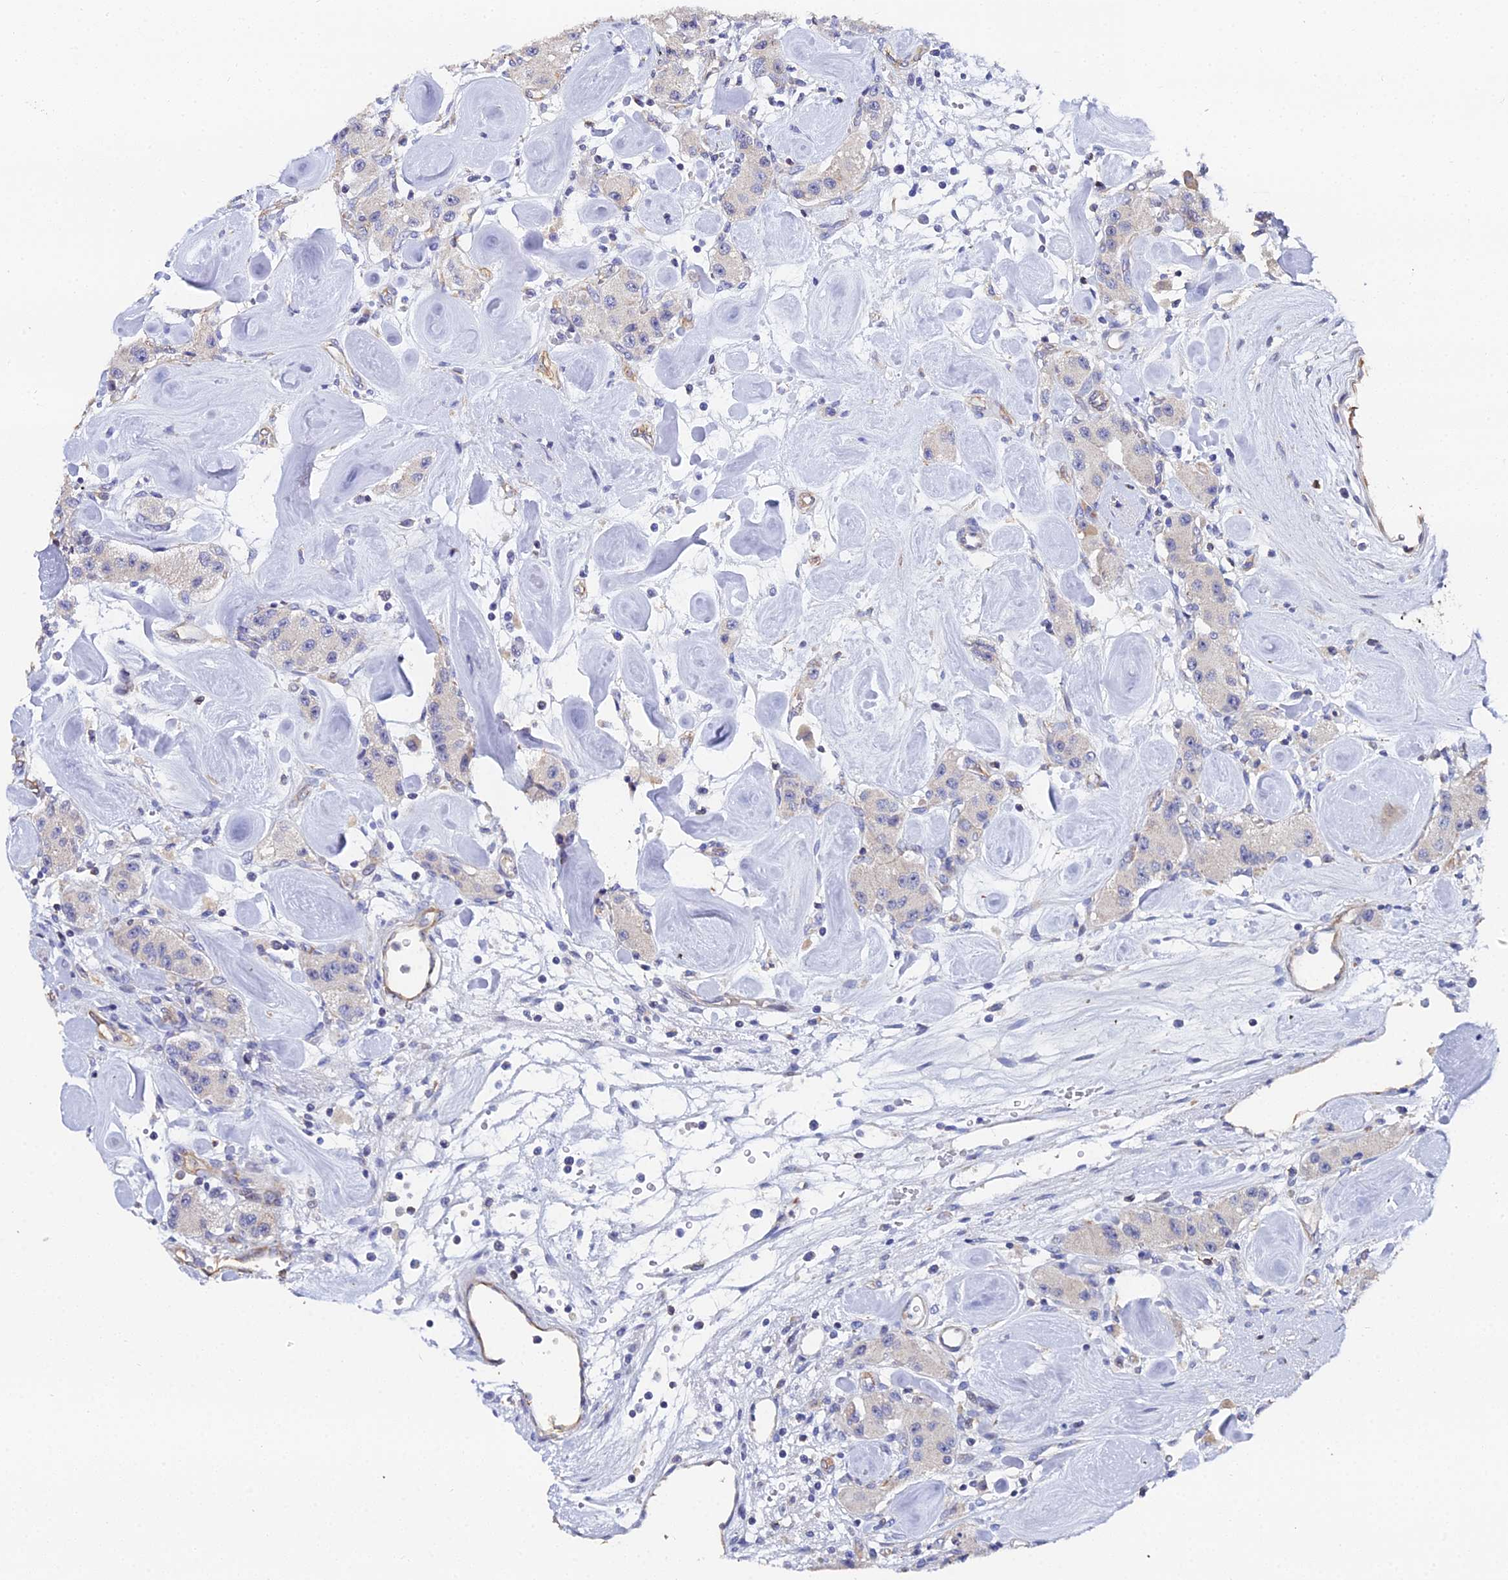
{"staining": {"intensity": "negative", "quantity": "none", "location": "none"}, "tissue": "carcinoid", "cell_type": "Tumor cells", "image_type": "cancer", "snomed": [{"axis": "morphology", "description": "Carcinoid, malignant, NOS"}, {"axis": "topography", "description": "Pancreas"}], "caption": "The micrograph demonstrates no significant expression in tumor cells of carcinoid. Brightfield microscopy of immunohistochemistry (IHC) stained with DAB (brown) and hematoxylin (blue), captured at high magnification.", "gene": "ENSG00000268674", "patient": {"sex": "male", "age": 41}}